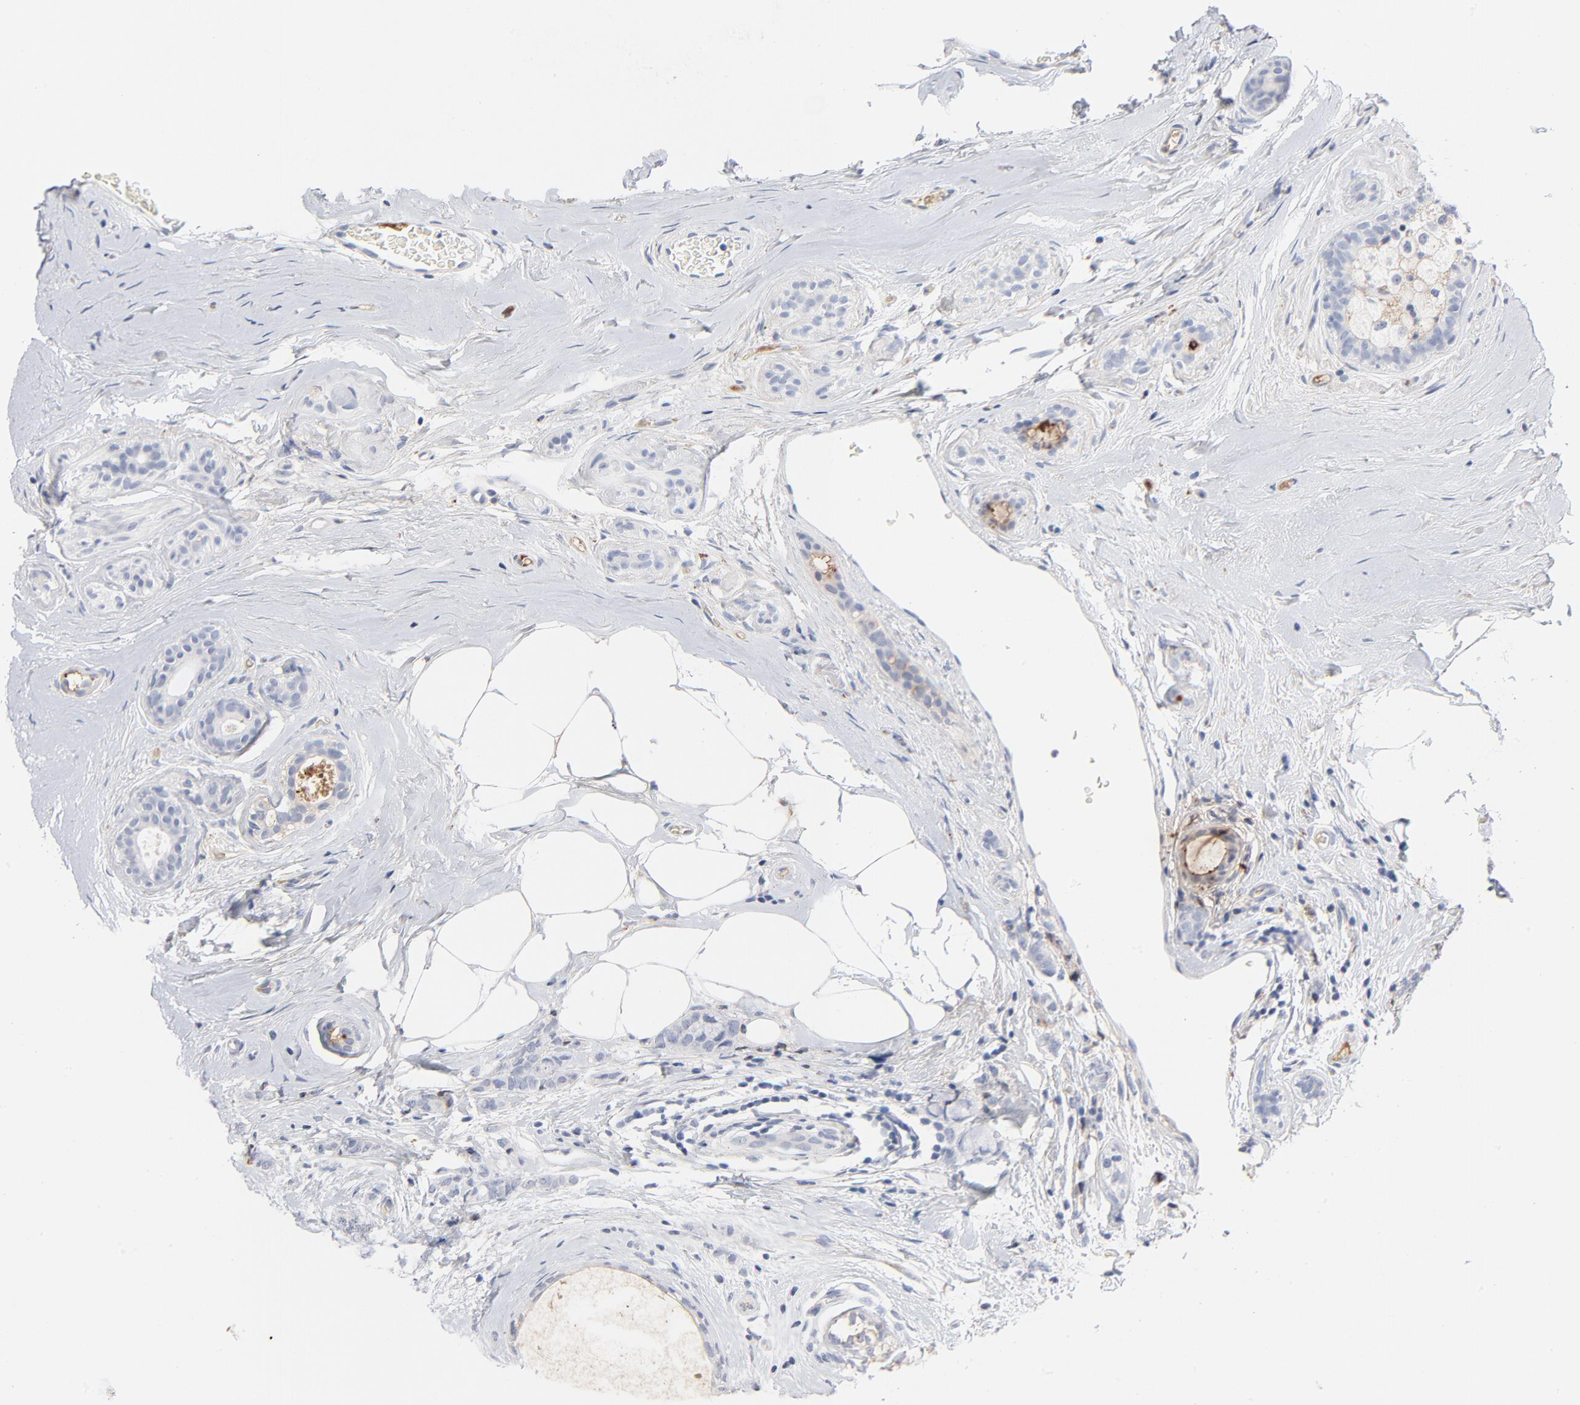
{"staining": {"intensity": "negative", "quantity": "none", "location": "none"}, "tissue": "breast cancer", "cell_type": "Tumor cells", "image_type": "cancer", "snomed": [{"axis": "morphology", "description": "Lobular carcinoma"}, {"axis": "topography", "description": "Breast"}], "caption": "Immunohistochemistry micrograph of neoplastic tissue: breast cancer (lobular carcinoma) stained with DAB exhibits no significant protein staining in tumor cells.", "gene": "SERPINA4", "patient": {"sex": "female", "age": 60}}